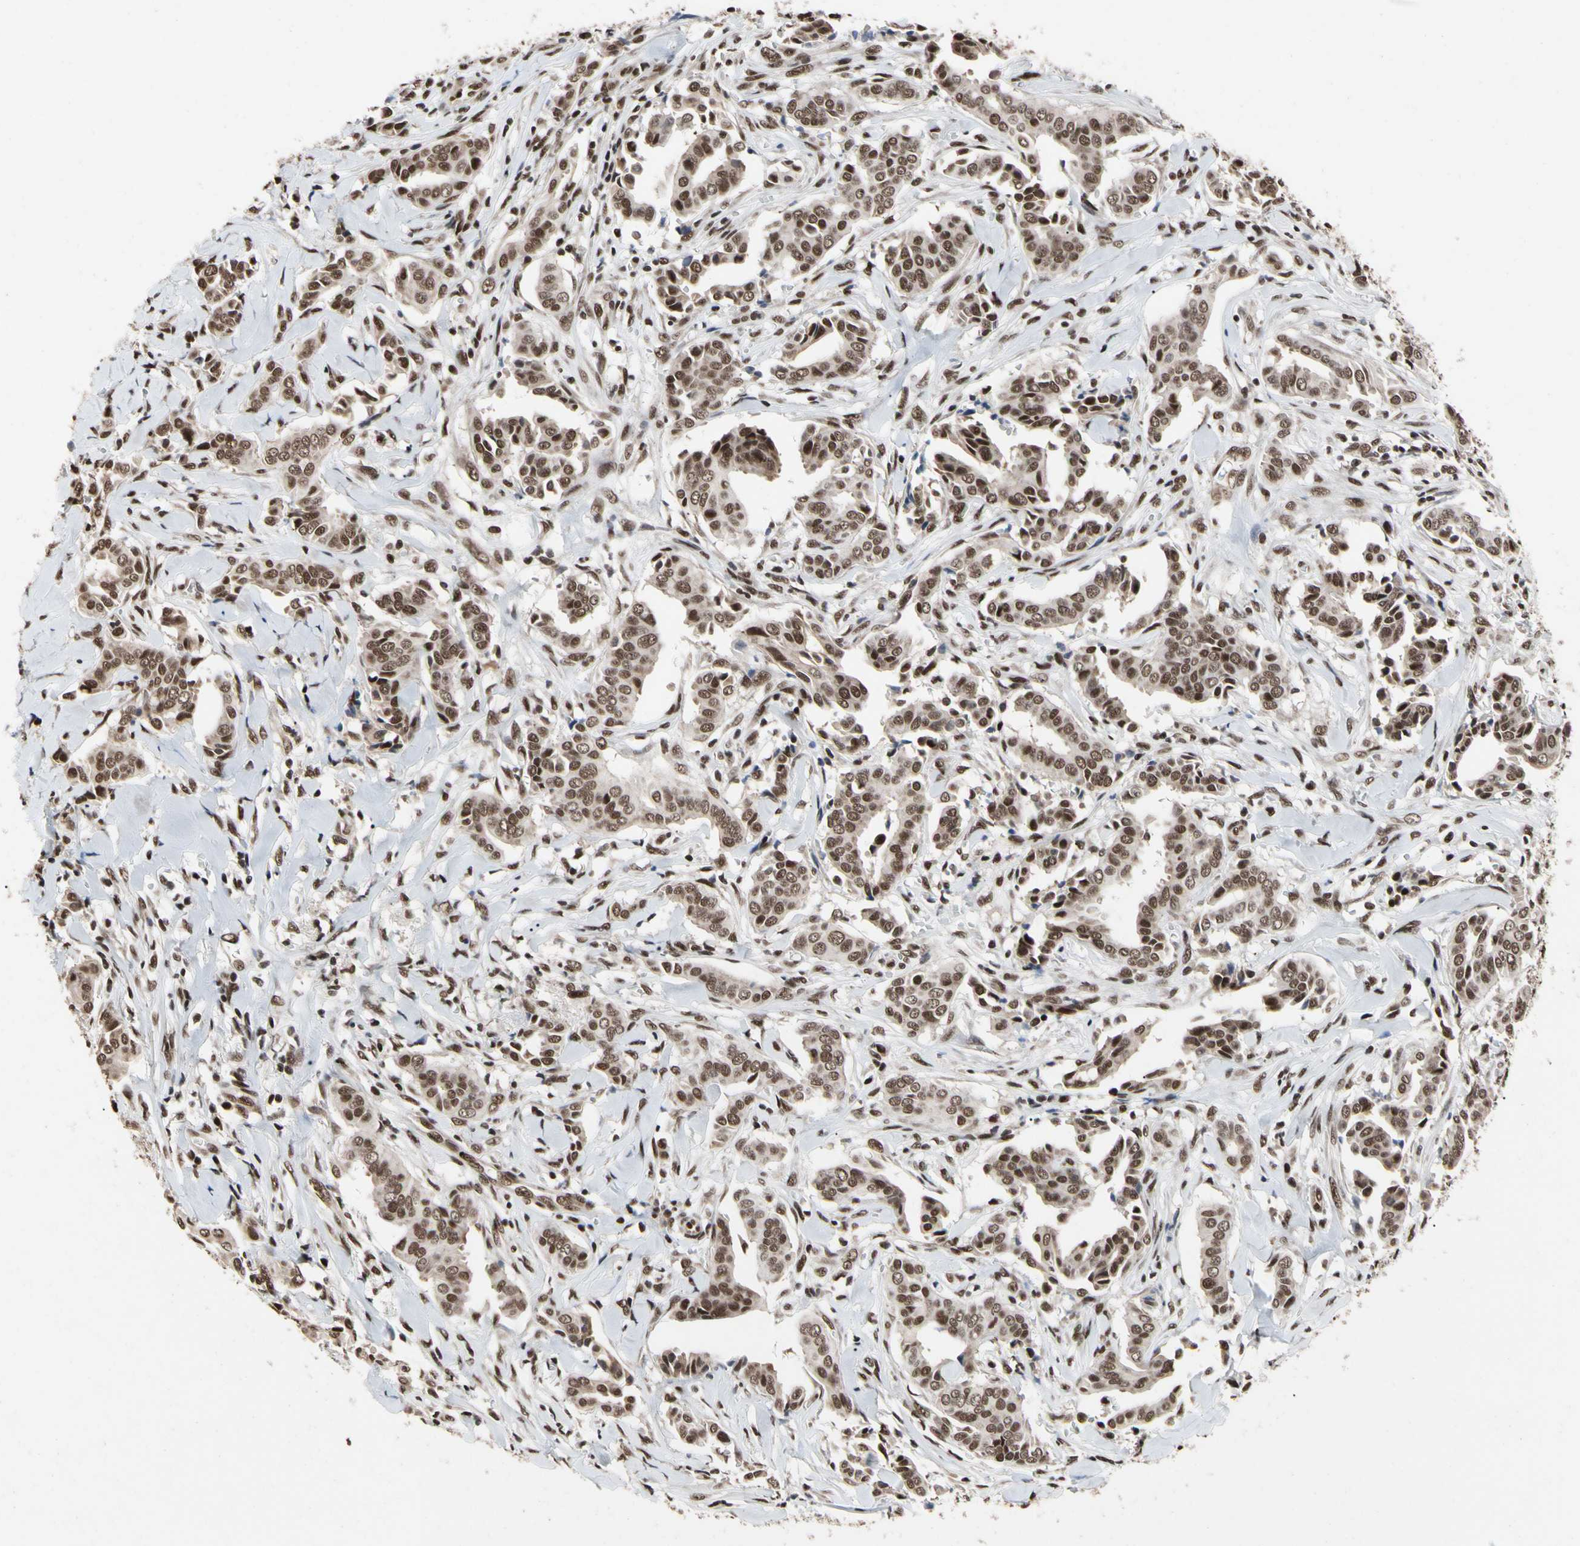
{"staining": {"intensity": "moderate", "quantity": ">75%", "location": "nuclear"}, "tissue": "head and neck cancer", "cell_type": "Tumor cells", "image_type": "cancer", "snomed": [{"axis": "morphology", "description": "Adenocarcinoma, NOS"}, {"axis": "topography", "description": "Salivary gland"}, {"axis": "topography", "description": "Head-Neck"}], "caption": "Protein analysis of adenocarcinoma (head and neck) tissue displays moderate nuclear expression in about >75% of tumor cells.", "gene": "FAM98B", "patient": {"sex": "female", "age": 59}}